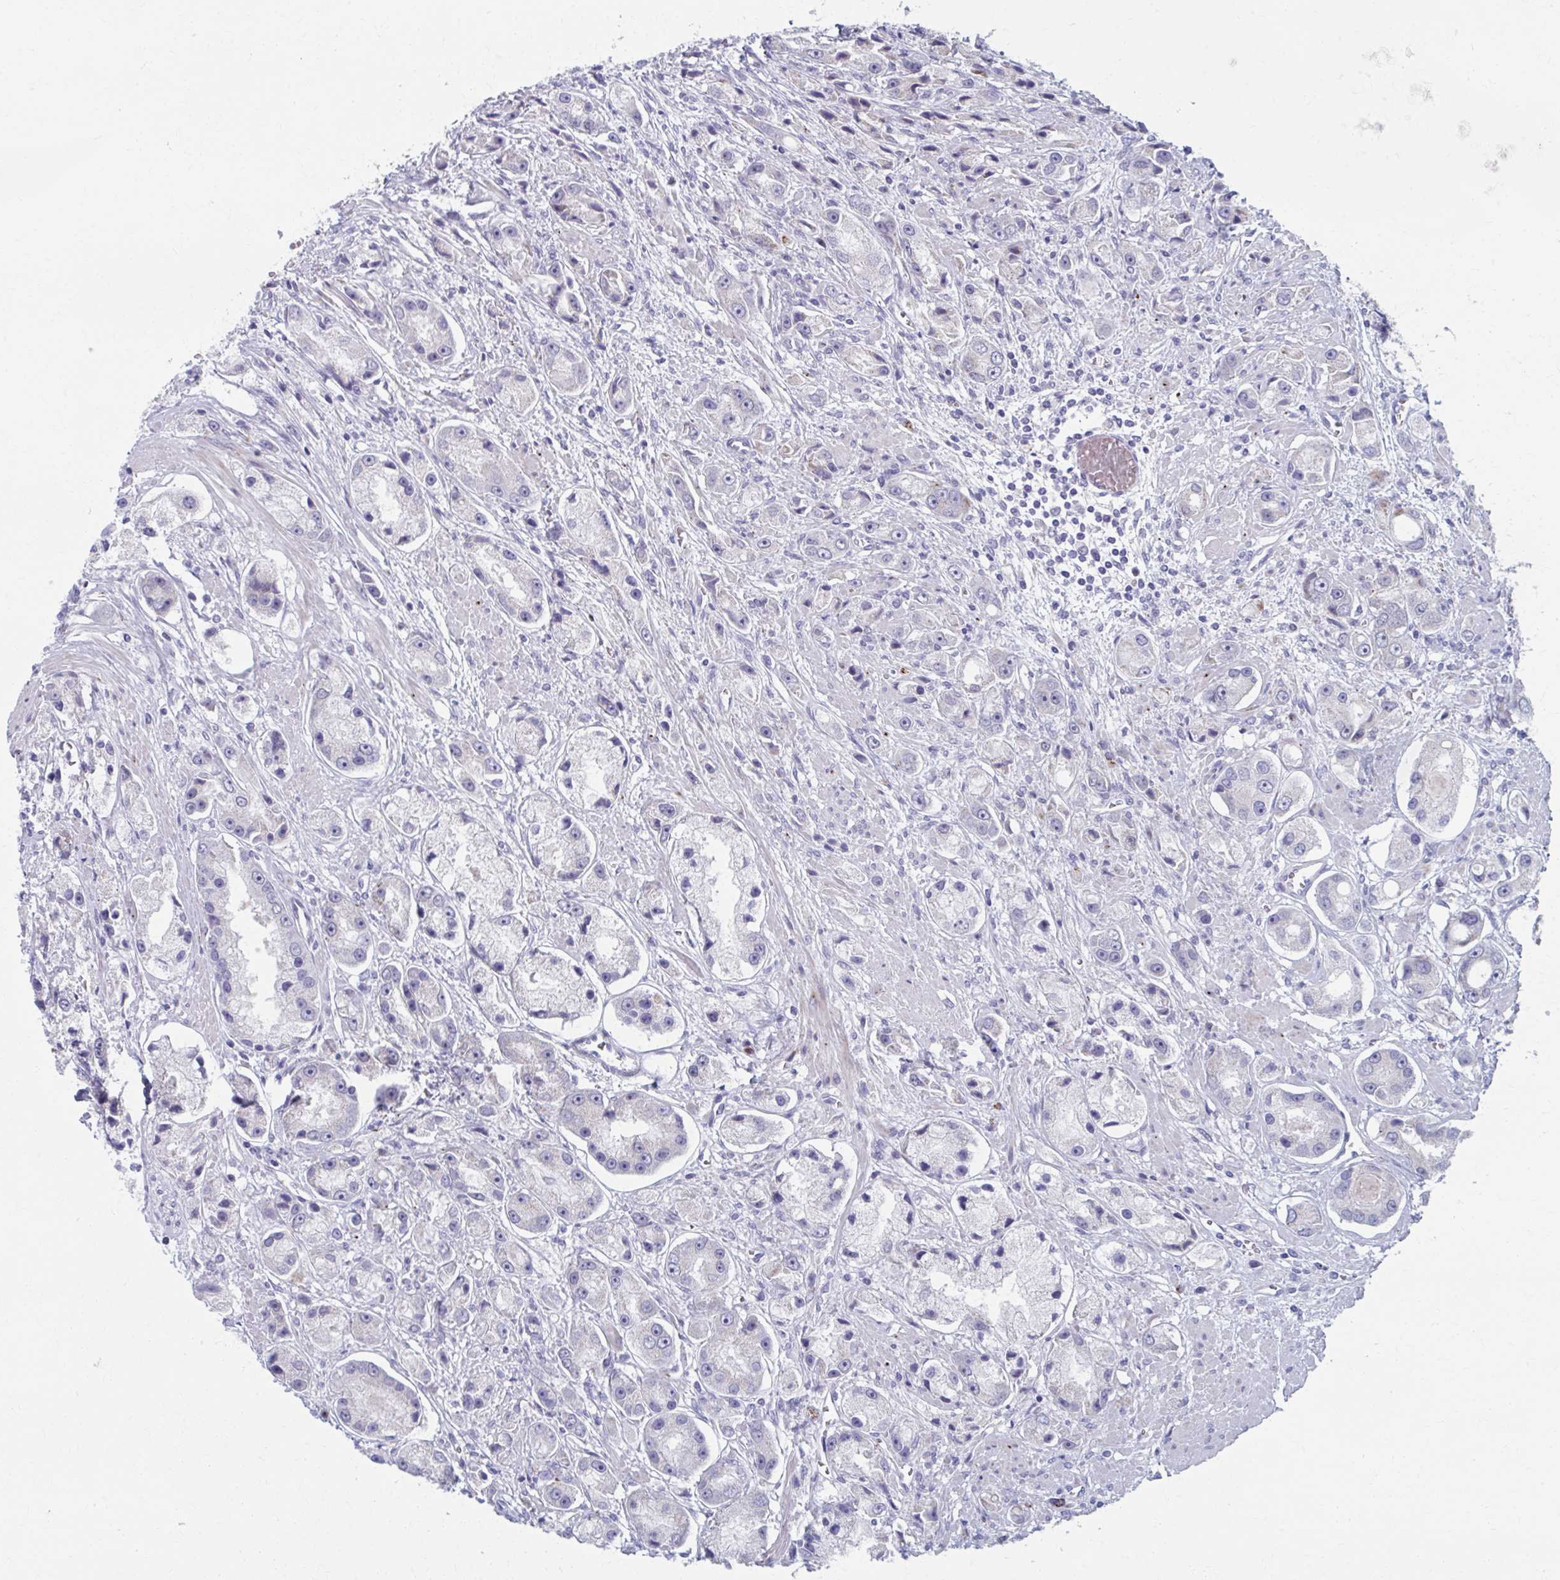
{"staining": {"intensity": "negative", "quantity": "none", "location": "none"}, "tissue": "prostate cancer", "cell_type": "Tumor cells", "image_type": "cancer", "snomed": [{"axis": "morphology", "description": "Adenocarcinoma, High grade"}, {"axis": "topography", "description": "Prostate"}], "caption": "This is a micrograph of IHC staining of prostate cancer, which shows no expression in tumor cells.", "gene": "OLFM2", "patient": {"sex": "male", "age": 67}}